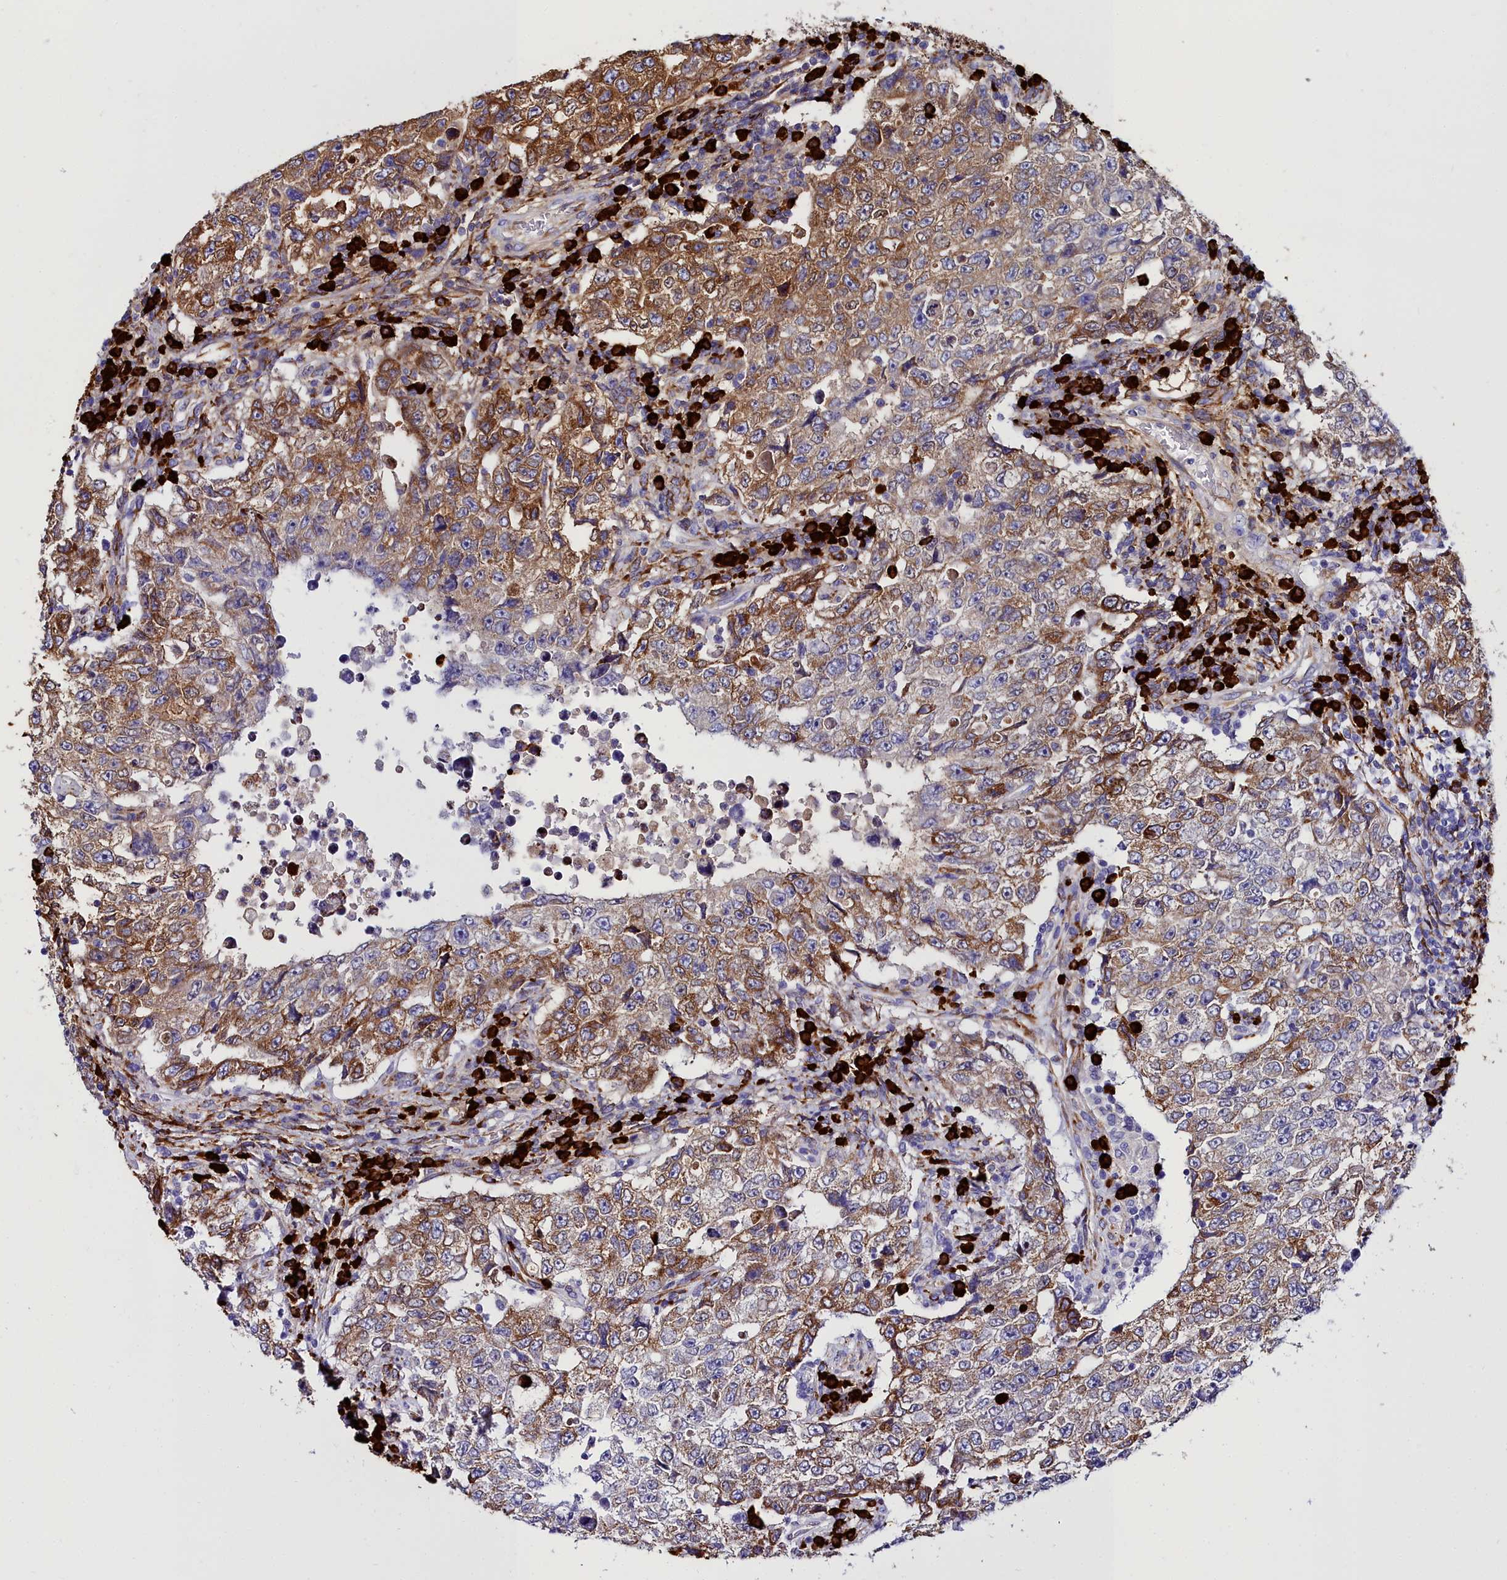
{"staining": {"intensity": "moderate", "quantity": "25%-75%", "location": "cytoplasmic/membranous"}, "tissue": "testis cancer", "cell_type": "Tumor cells", "image_type": "cancer", "snomed": [{"axis": "morphology", "description": "Carcinoma, Embryonal, NOS"}, {"axis": "topography", "description": "Testis"}], "caption": "Immunohistochemistry staining of embryonal carcinoma (testis), which exhibits medium levels of moderate cytoplasmic/membranous positivity in approximately 25%-75% of tumor cells indicating moderate cytoplasmic/membranous protein positivity. The staining was performed using DAB (3,3'-diaminobenzidine) (brown) for protein detection and nuclei were counterstained in hematoxylin (blue).", "gene": "TXNDC5", "patient": {"sex": "male", "age": 26}}